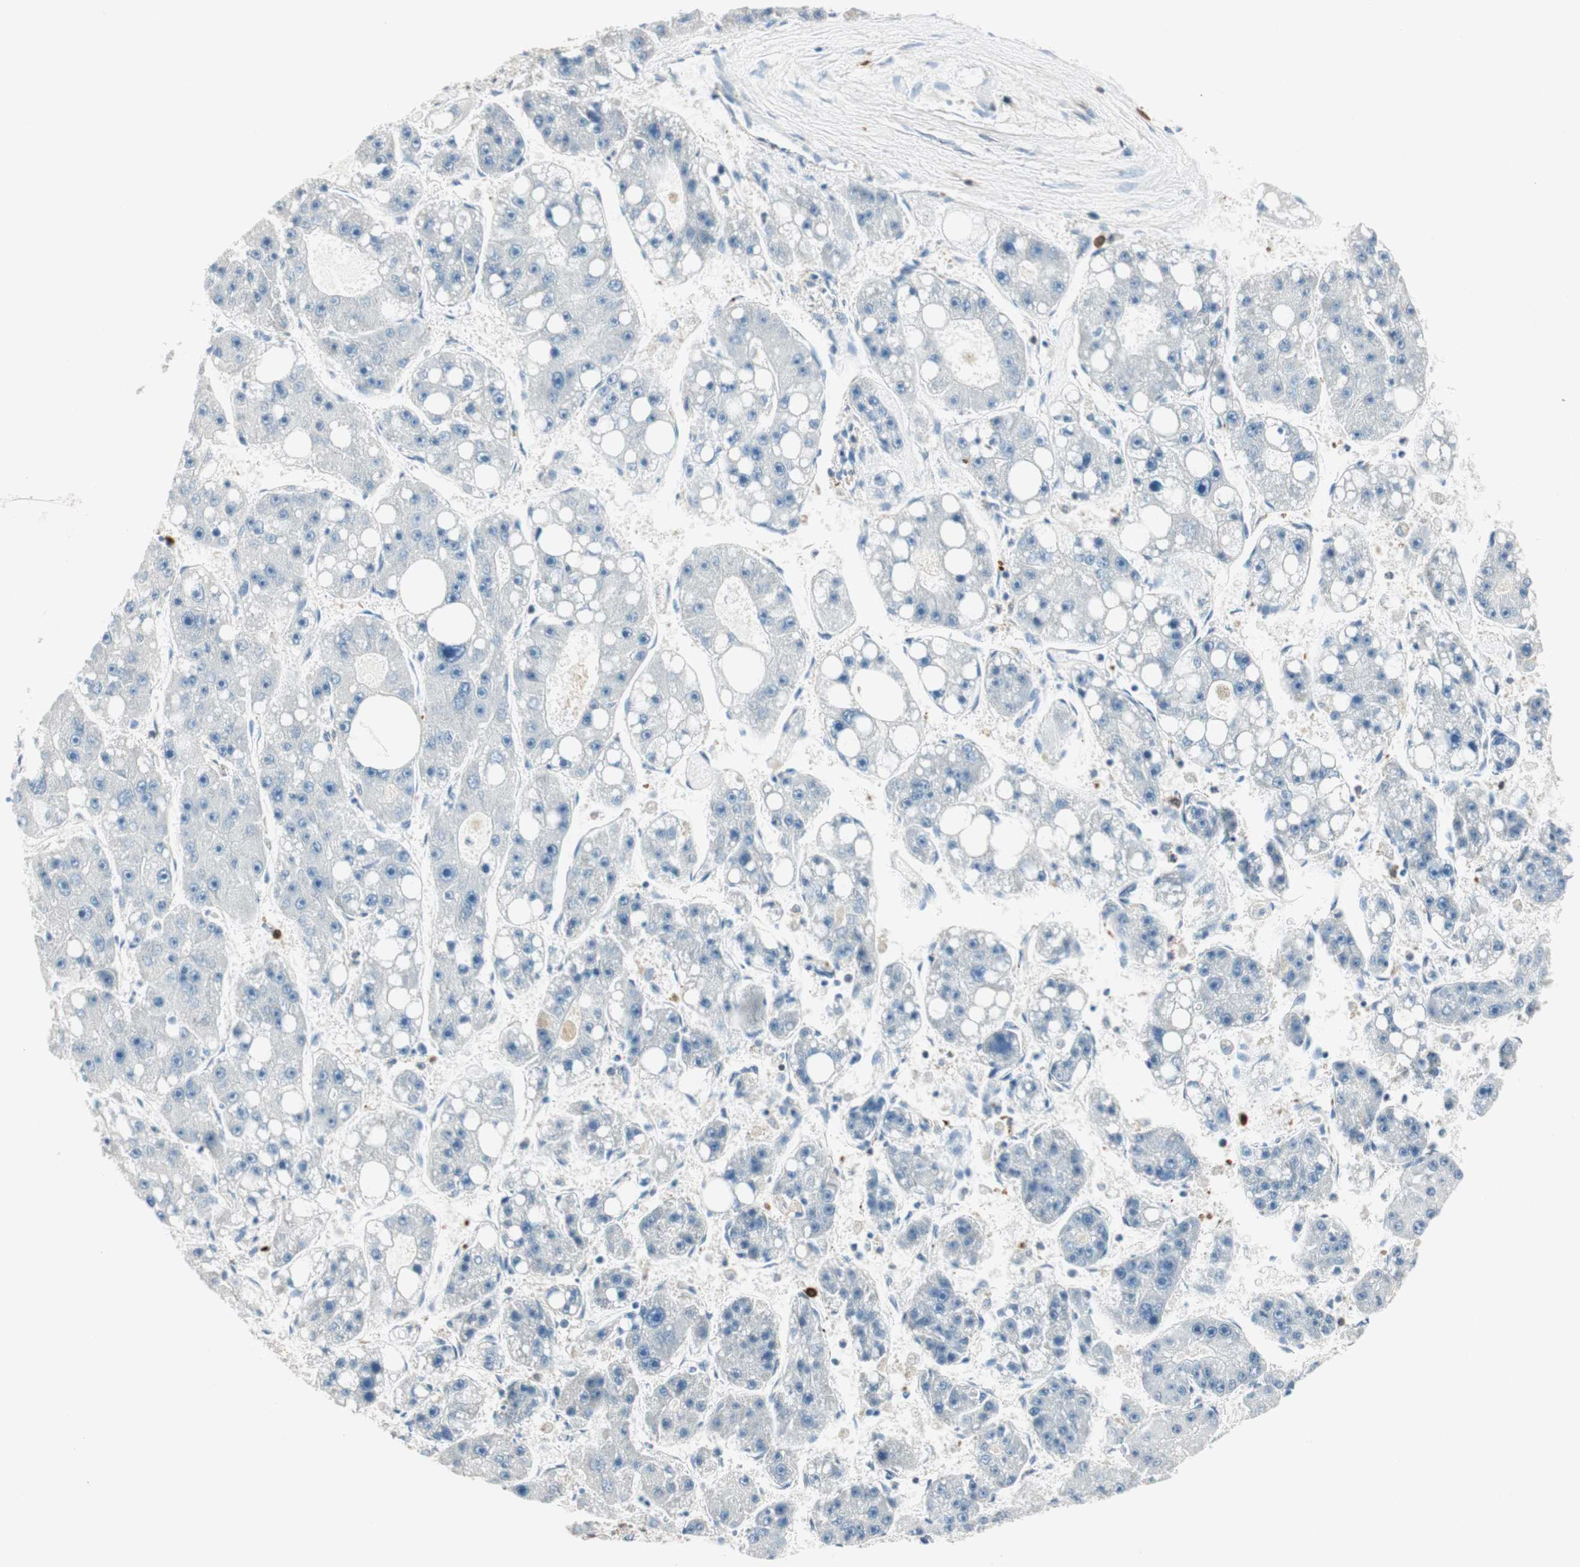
{"staining": {"intensity": "negative", "quantity": "none", "location": "none"}, "tissue": "liver cancer", "cell_type": "Tumor cells", "image_type": "cancer", "snomed": [{"axis": "morphology", "description": "Carcinoma, Hepatocellular, NOS"}, {"axis": "topography", "description": "Liver"}], "caption": "Tumor cells show no significant protein staining in liver cancer (hepatocellular carcinoma). The staining was performed using DAB to visualize the protein expression in brown, while the nuclei were stained in blue with hematoxylin (Magnification: 20x).", "gene": "COTL1", "patient": {"sex": "female", "age": 61}}